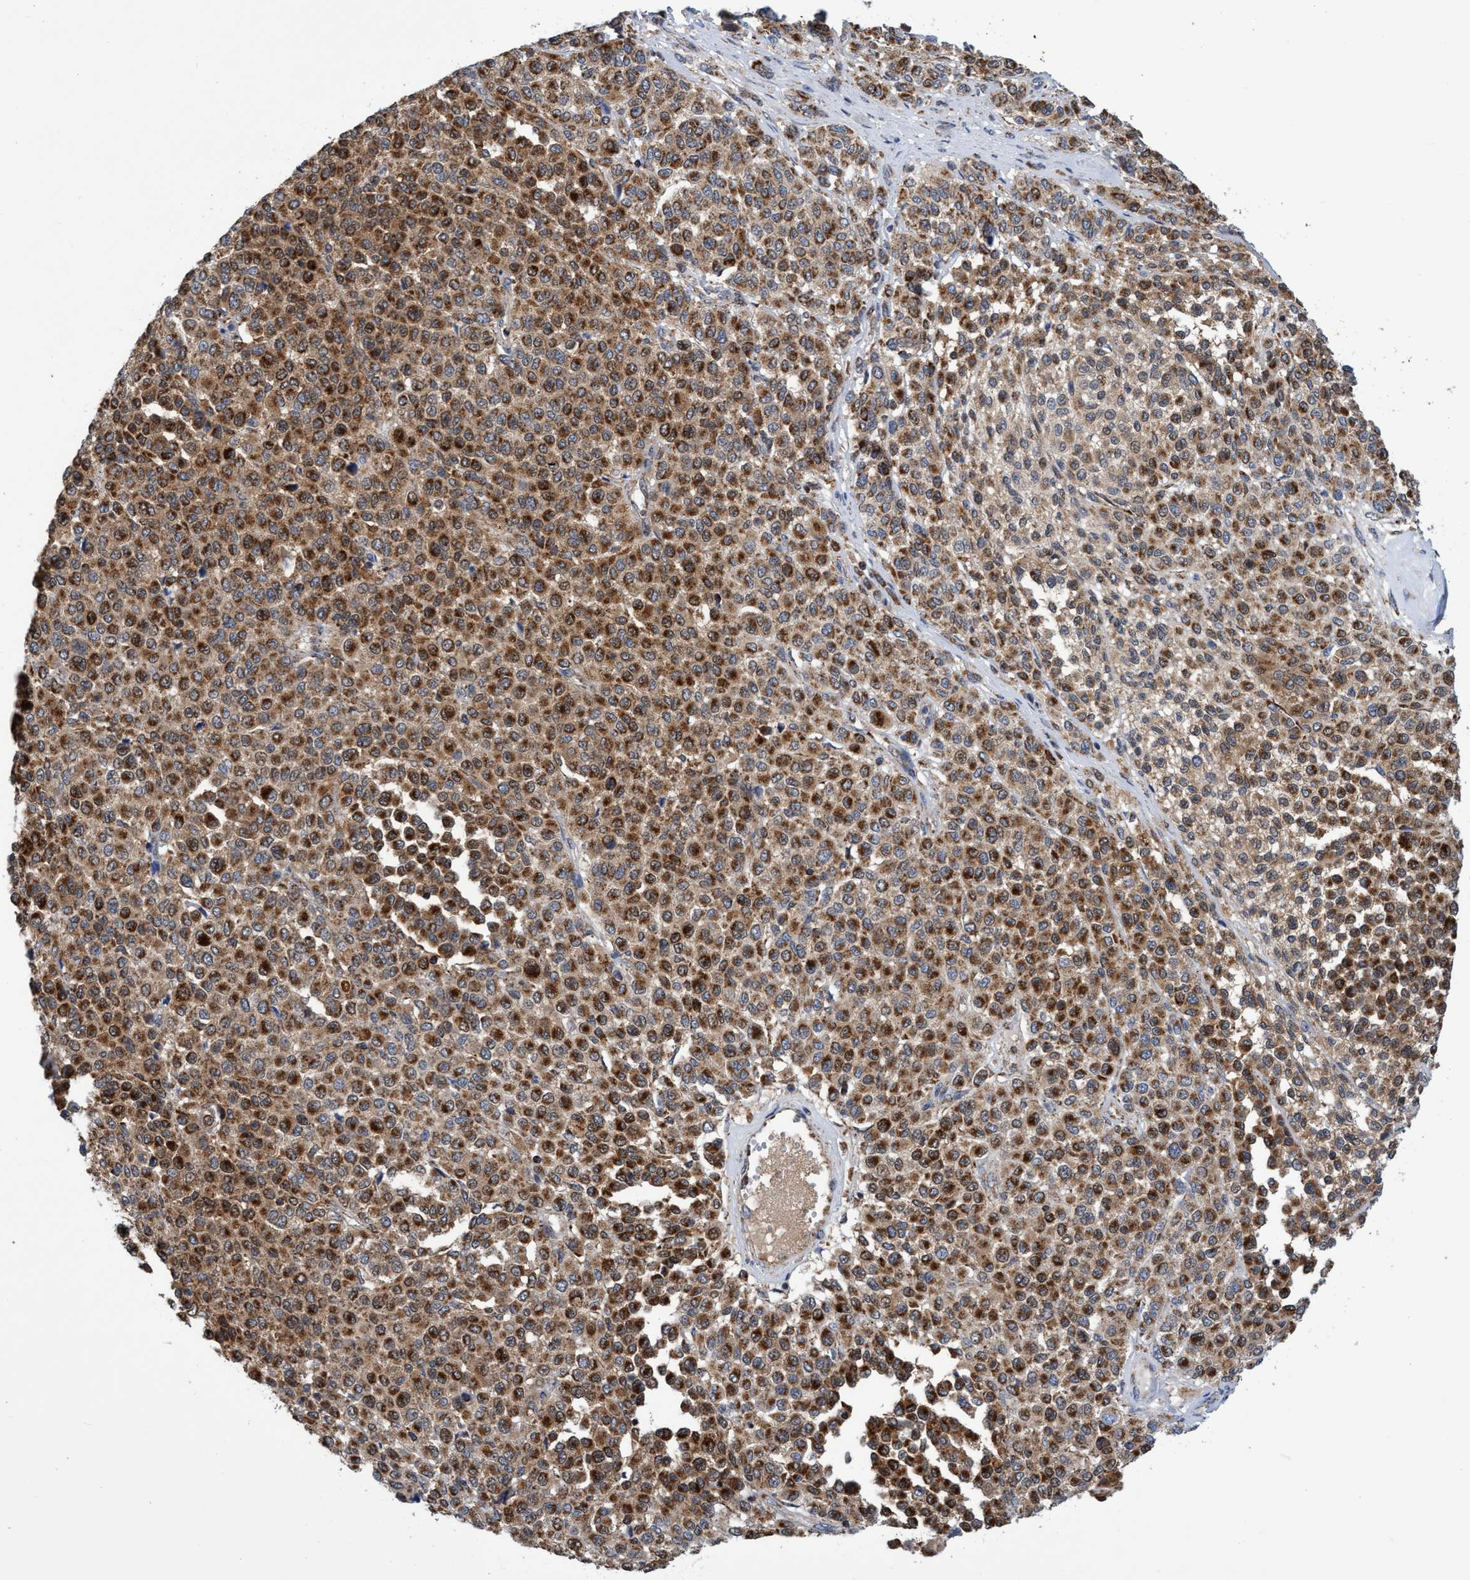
{"staining": {"intensity": "moderate", "quantity": ">75%", "location": "cytoplasmic/membranous"}, "tissue": "melanoma", "cell_type": "Tumor cells", "image_type": "cancer", "snomed": [{"axis": "morphology", "description": "Malignant melanoma, Metastatic site"}, {"axis": "topography", "description": "Pancreas"}], "caption": "An immunohistochemistry micrograph of neoplastic tissue is shown. Protein staining in brown labels moderate cytoplasmic/membranous positivity in melanoma within tumor cells.", "gene": "CRYZ", "patient": {"sex": "female", "age": 30}}